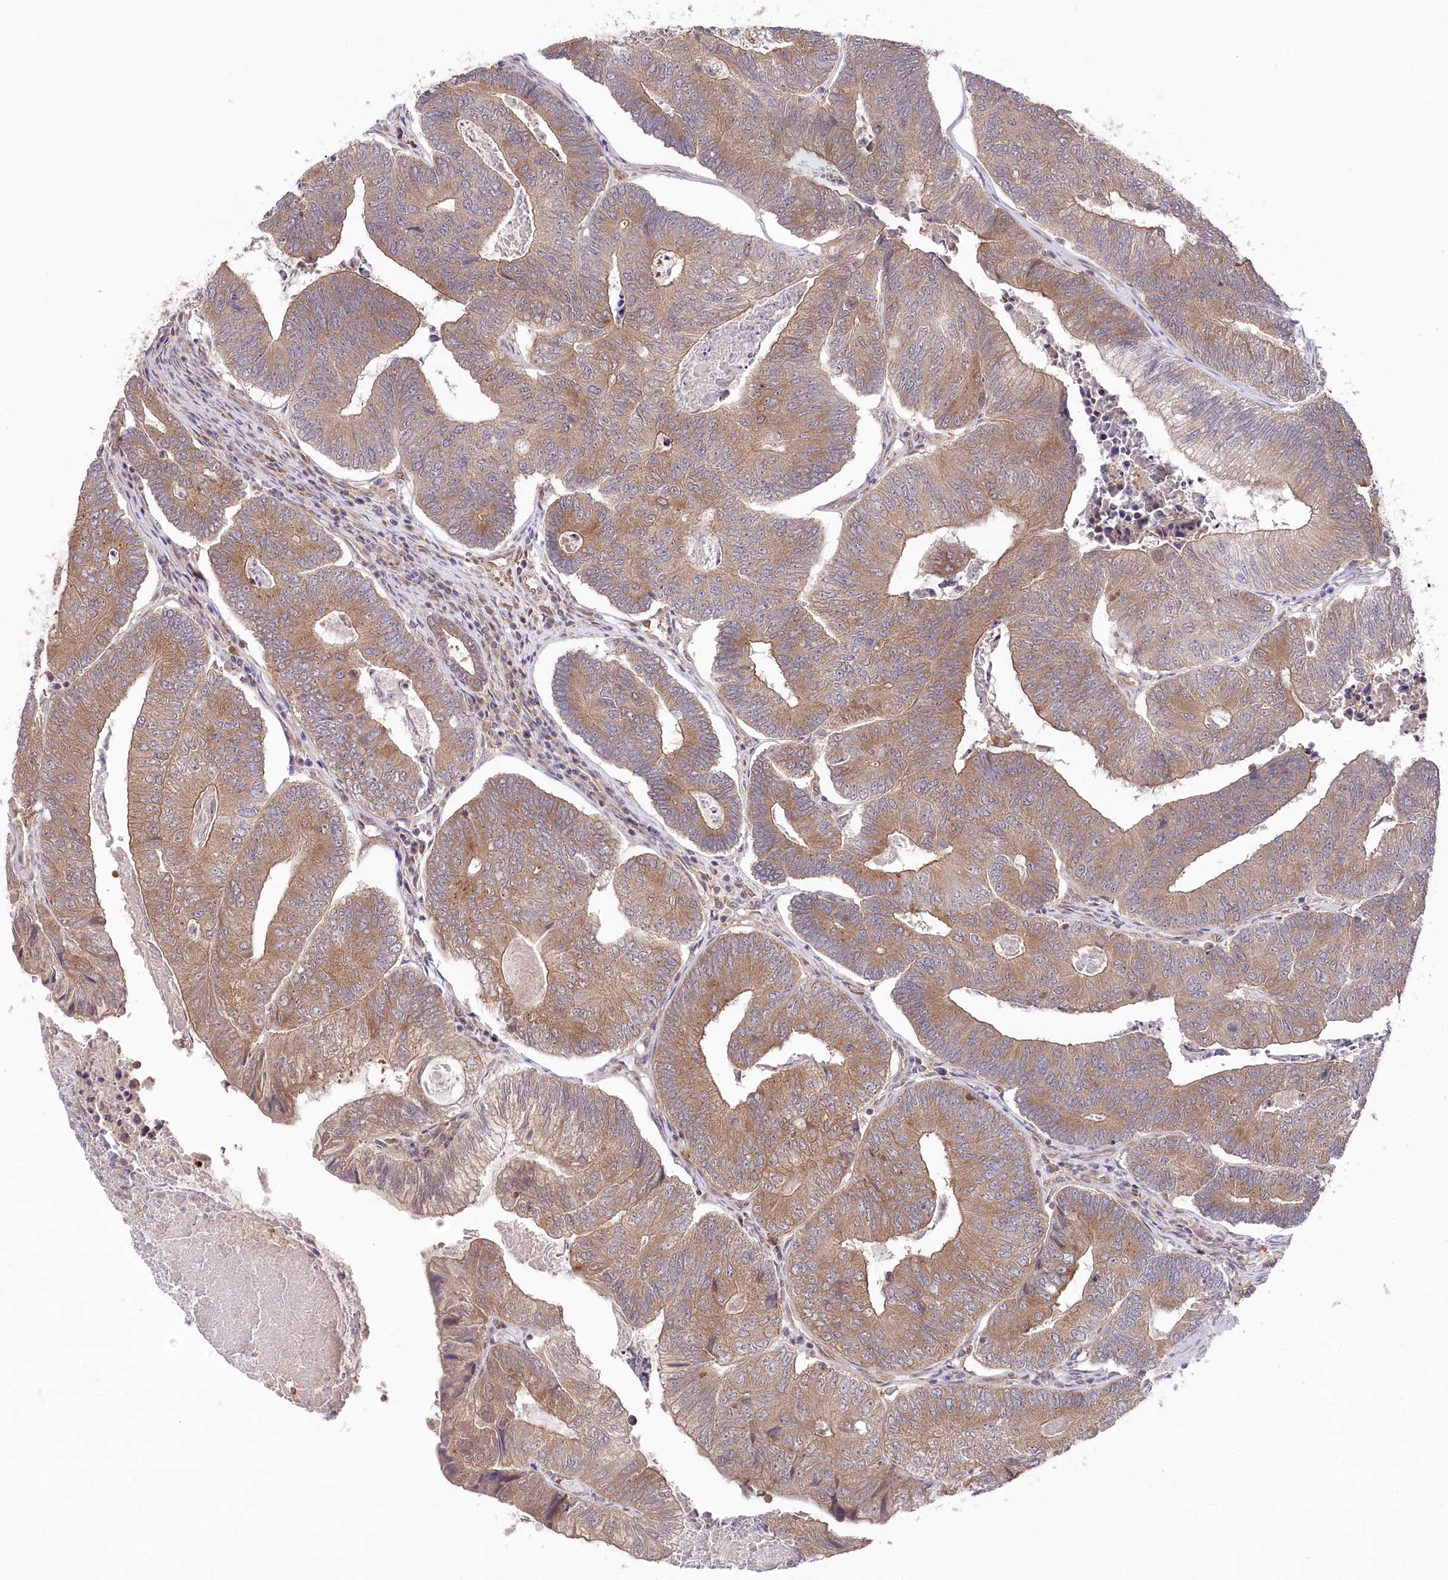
{"staining": {"intensity": "moderate", "quantity": ">75%", "location": "cytoplasmic/membranous"}, "tissue": "colorectal cancer", "cell_type": "Tumor cells", "image_type": "cancer", "snomed": [{"axis": "morphology", "description": "Adenocarcinoma, NOS"}, {"axis": "topography", "description": "Colon"}], "caption": "Tumor cells reveal medium levels of moderate cytoplasmic/membranous positivity in about >75% of cells in colorectal adenocarcinoma.", "gene": "PPP1R21", "patient": {"sex": "female", "age": 67}}